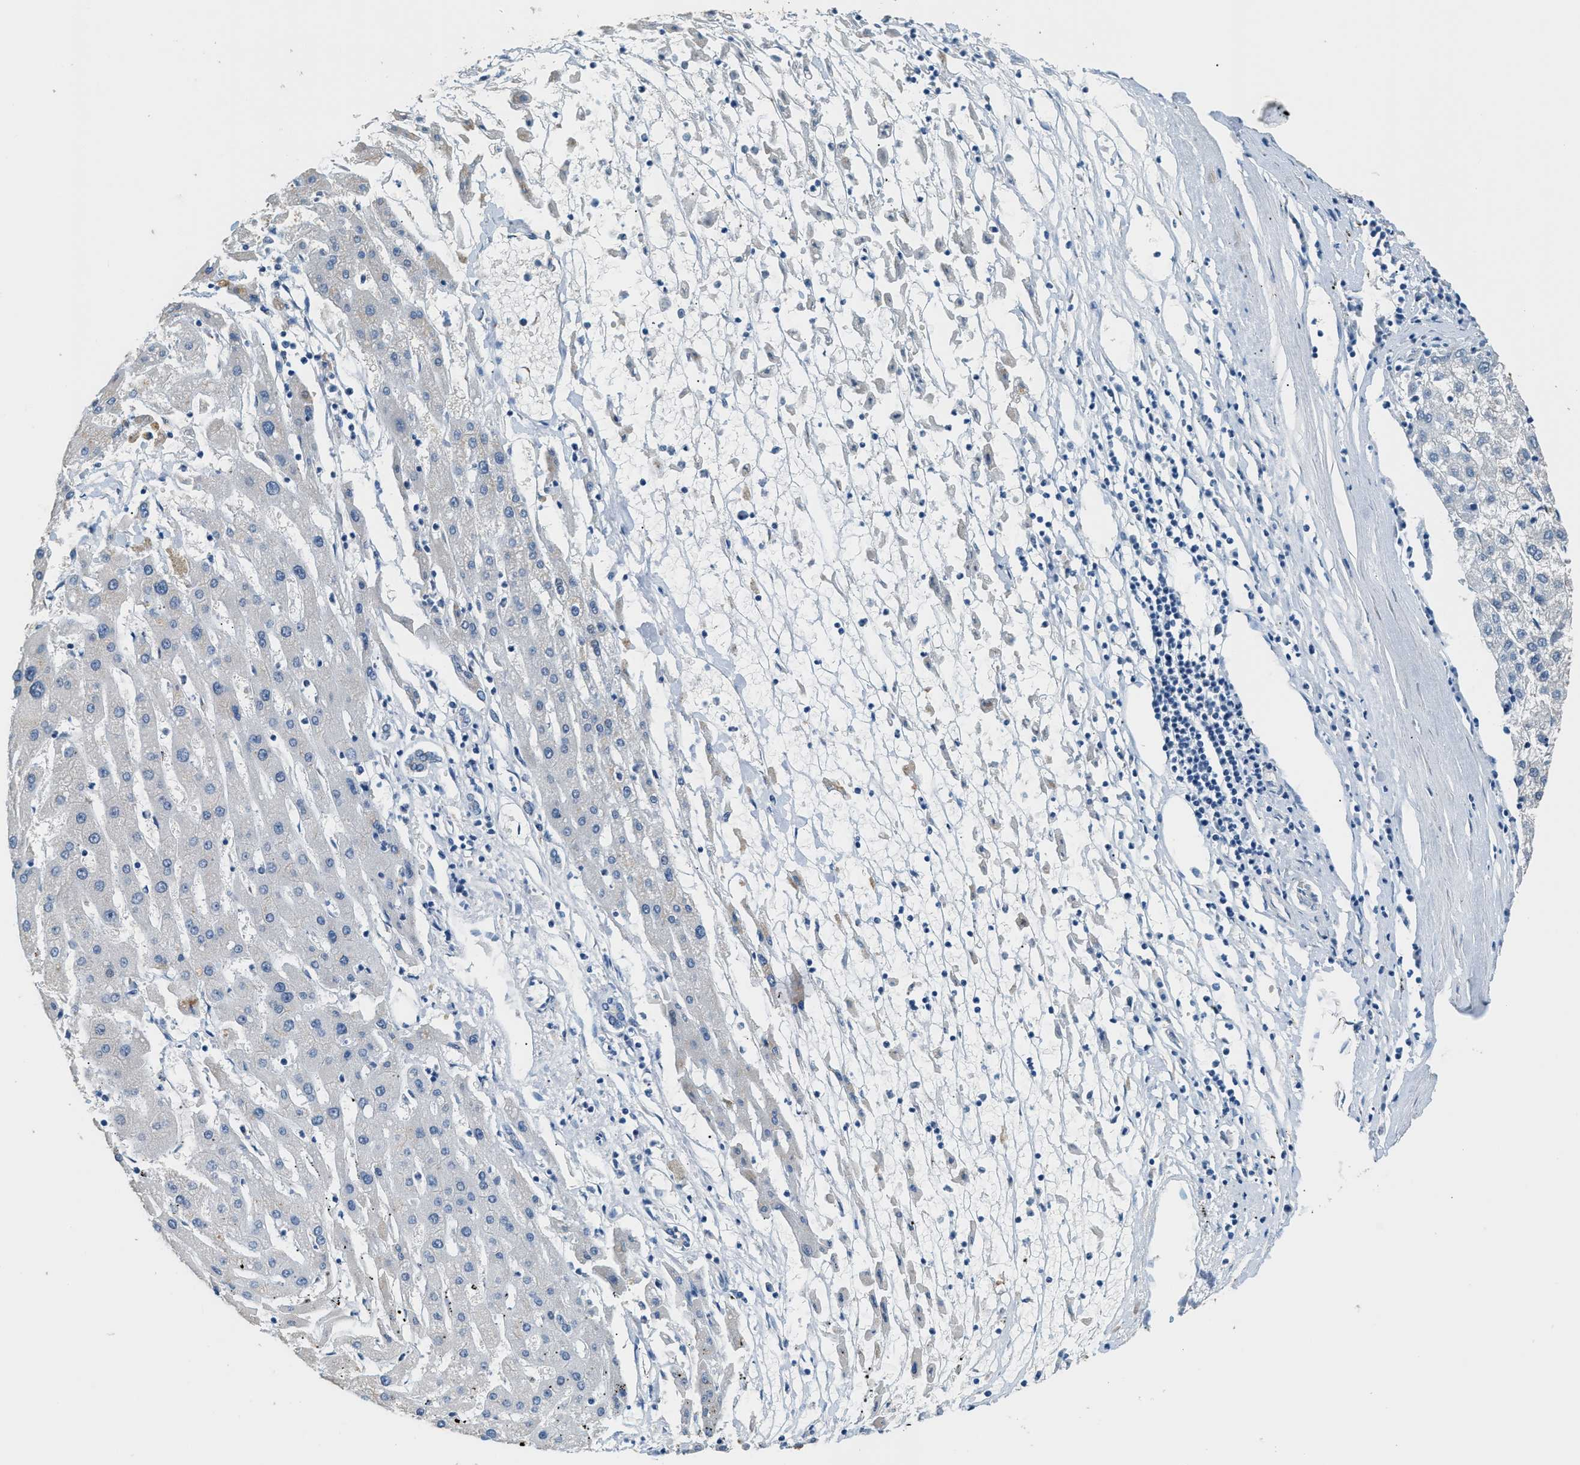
{"staining": {"intensity": "negative", "quantity": "none", "location": "none"}, "tissue": "liver cancer", "cell_type": "Tumor cells", "image_type": "cancer", "snomed": [{"axis": "morphology", "description": "Carcinoma, Hepatocellular, NOS"}, {"axis": "topography", "description": "Liver"}], "caption": "Tumor cells show no significant positivity in liver cancer (hepatocellular carcinoma). (DAB (3,3'-diaminobenzidine) immunohistochemistry (IHC) visualized using brightfield microscopy, high magnification).", "gene": "GOLM1", "patient": {"sex": "male", "age": 72}}